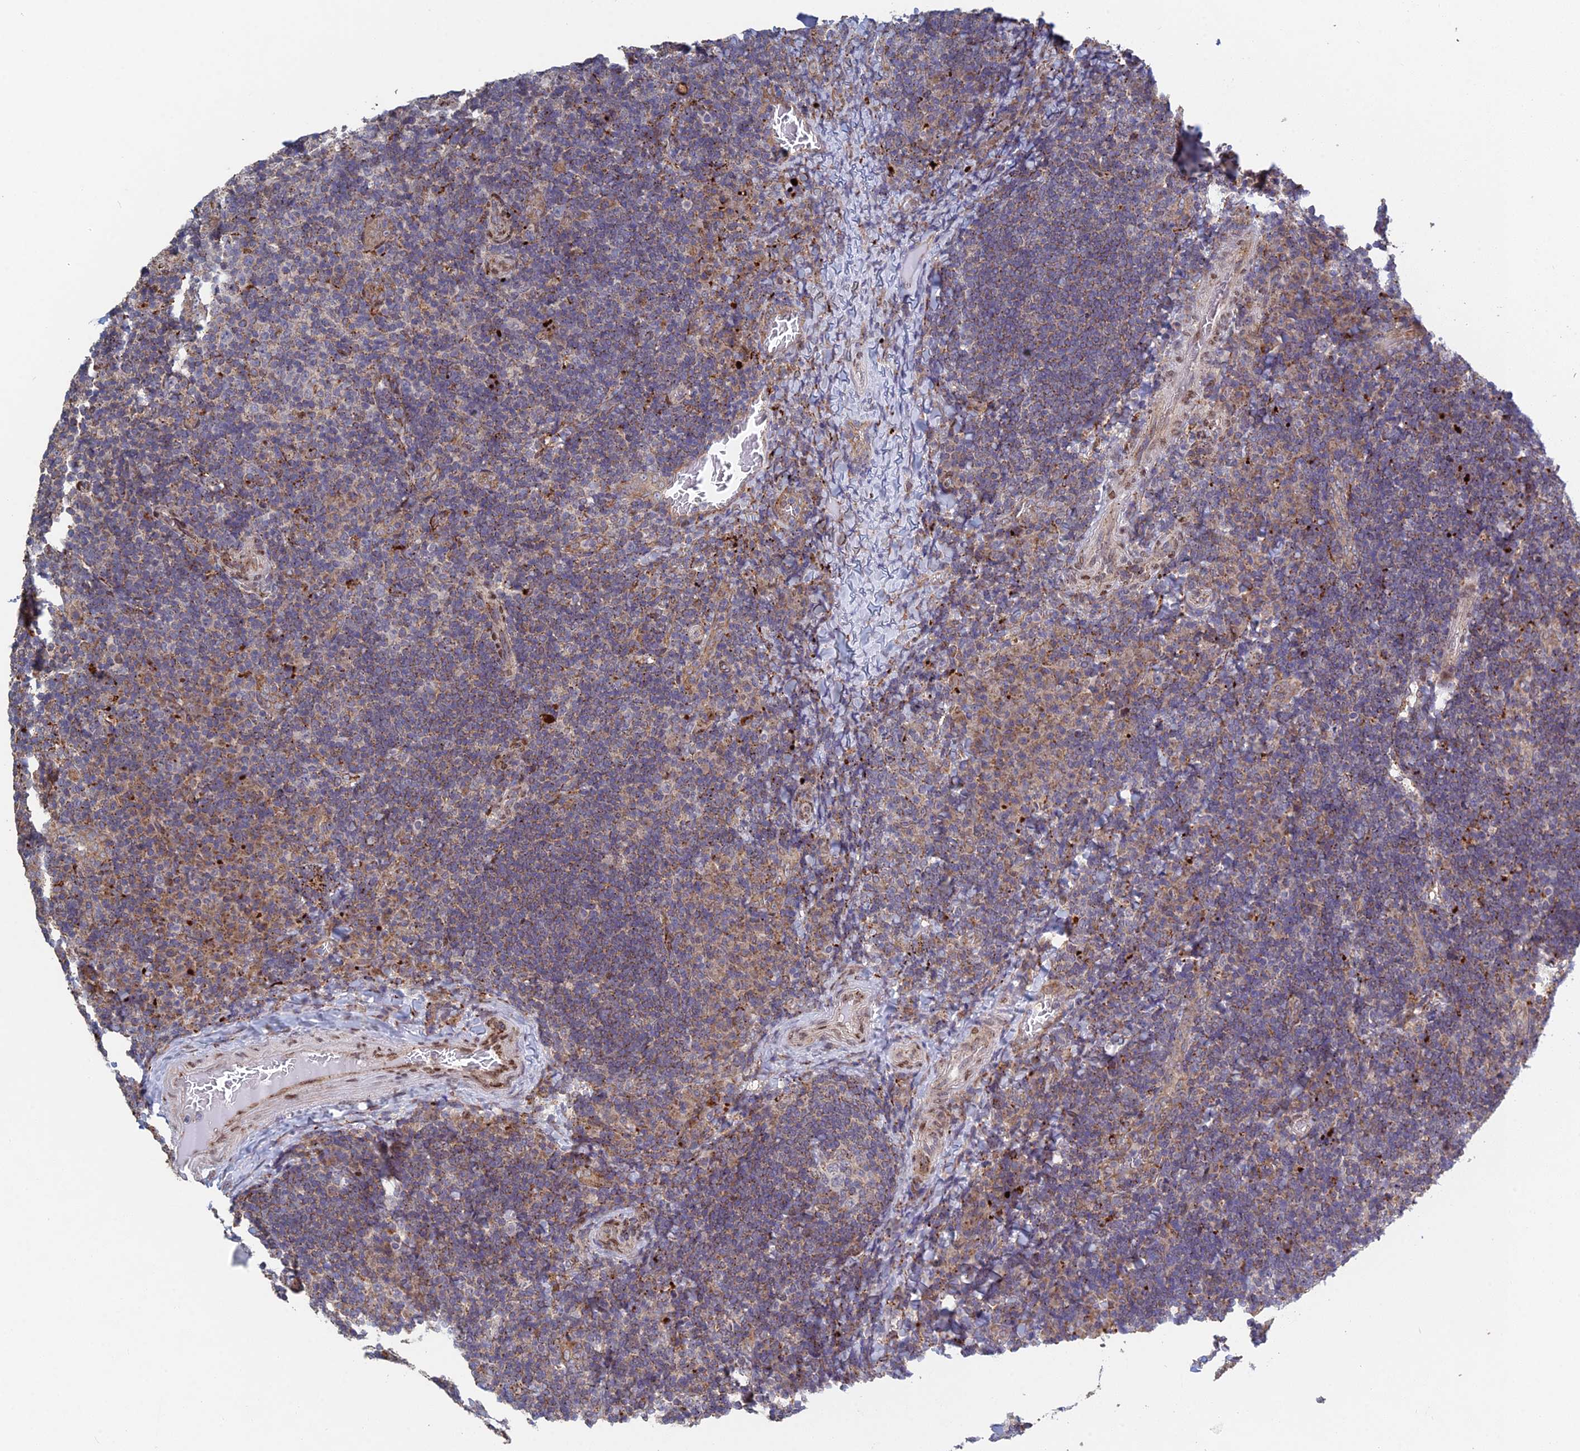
{"staining": {"intensity": "negative", "quantity": "none", "location": "none"}, "tissue": "tonsil", "cell_type": "Germinal center cells", "image_type": "normal", "snomed": [{"axis": "morphology", "description": "Normal tissue, NOS"}, {"axis": "topography", "description": "Tonsil"}], "caption": "Immunohistochemical staining of benign human tonsil exhibits no significant expression in germinal center cells. Nuclei are stained in blue.", "gene": "FOXS1", "patient": {"sex": "male", "age": 17}}